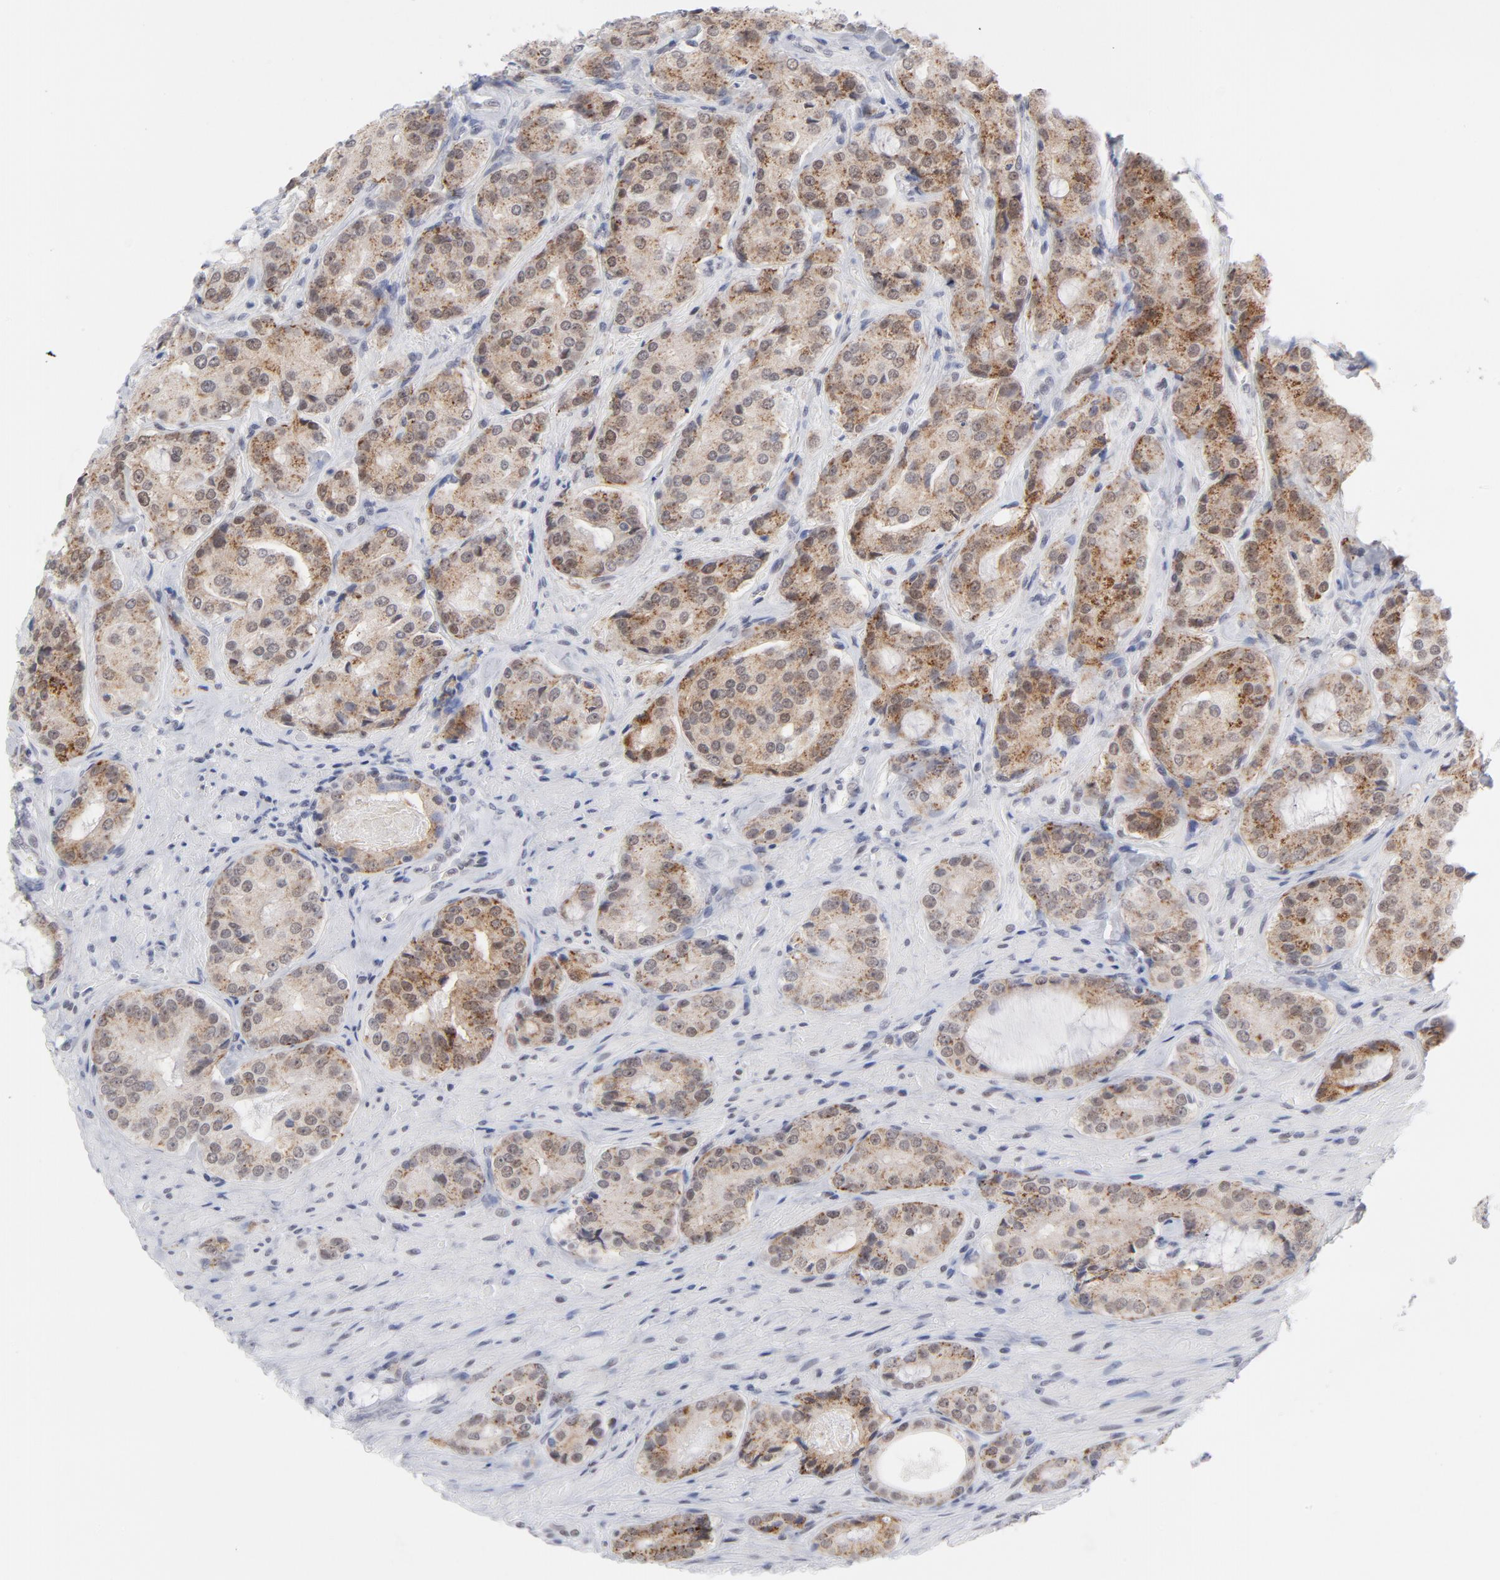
{"staining": {"intensity": "moderate", "quantity": "25%-75%", "location": "cytoplasmic/membranous,nuclear"}, "tissue": "prostate cancer", "cell_type": "Tumor cells", "image_type": "cancer", "snomed": [{"axis": "morphology", "description": "Adenocarcinoma, High grade"}, {"axis": "topography", "description": "Prostate"}], "caption": "High-power microscopy captured an immunohistochemistry photomicrograph of prostate cancer (high-grade adenocarcinoma), revealing moderate cytoplasmic/membranous and nuclear positivity in approximately 25%-75% of tumor cells.", "gene": "BAP1", "patient": {"sex": "male", "age": 72}}